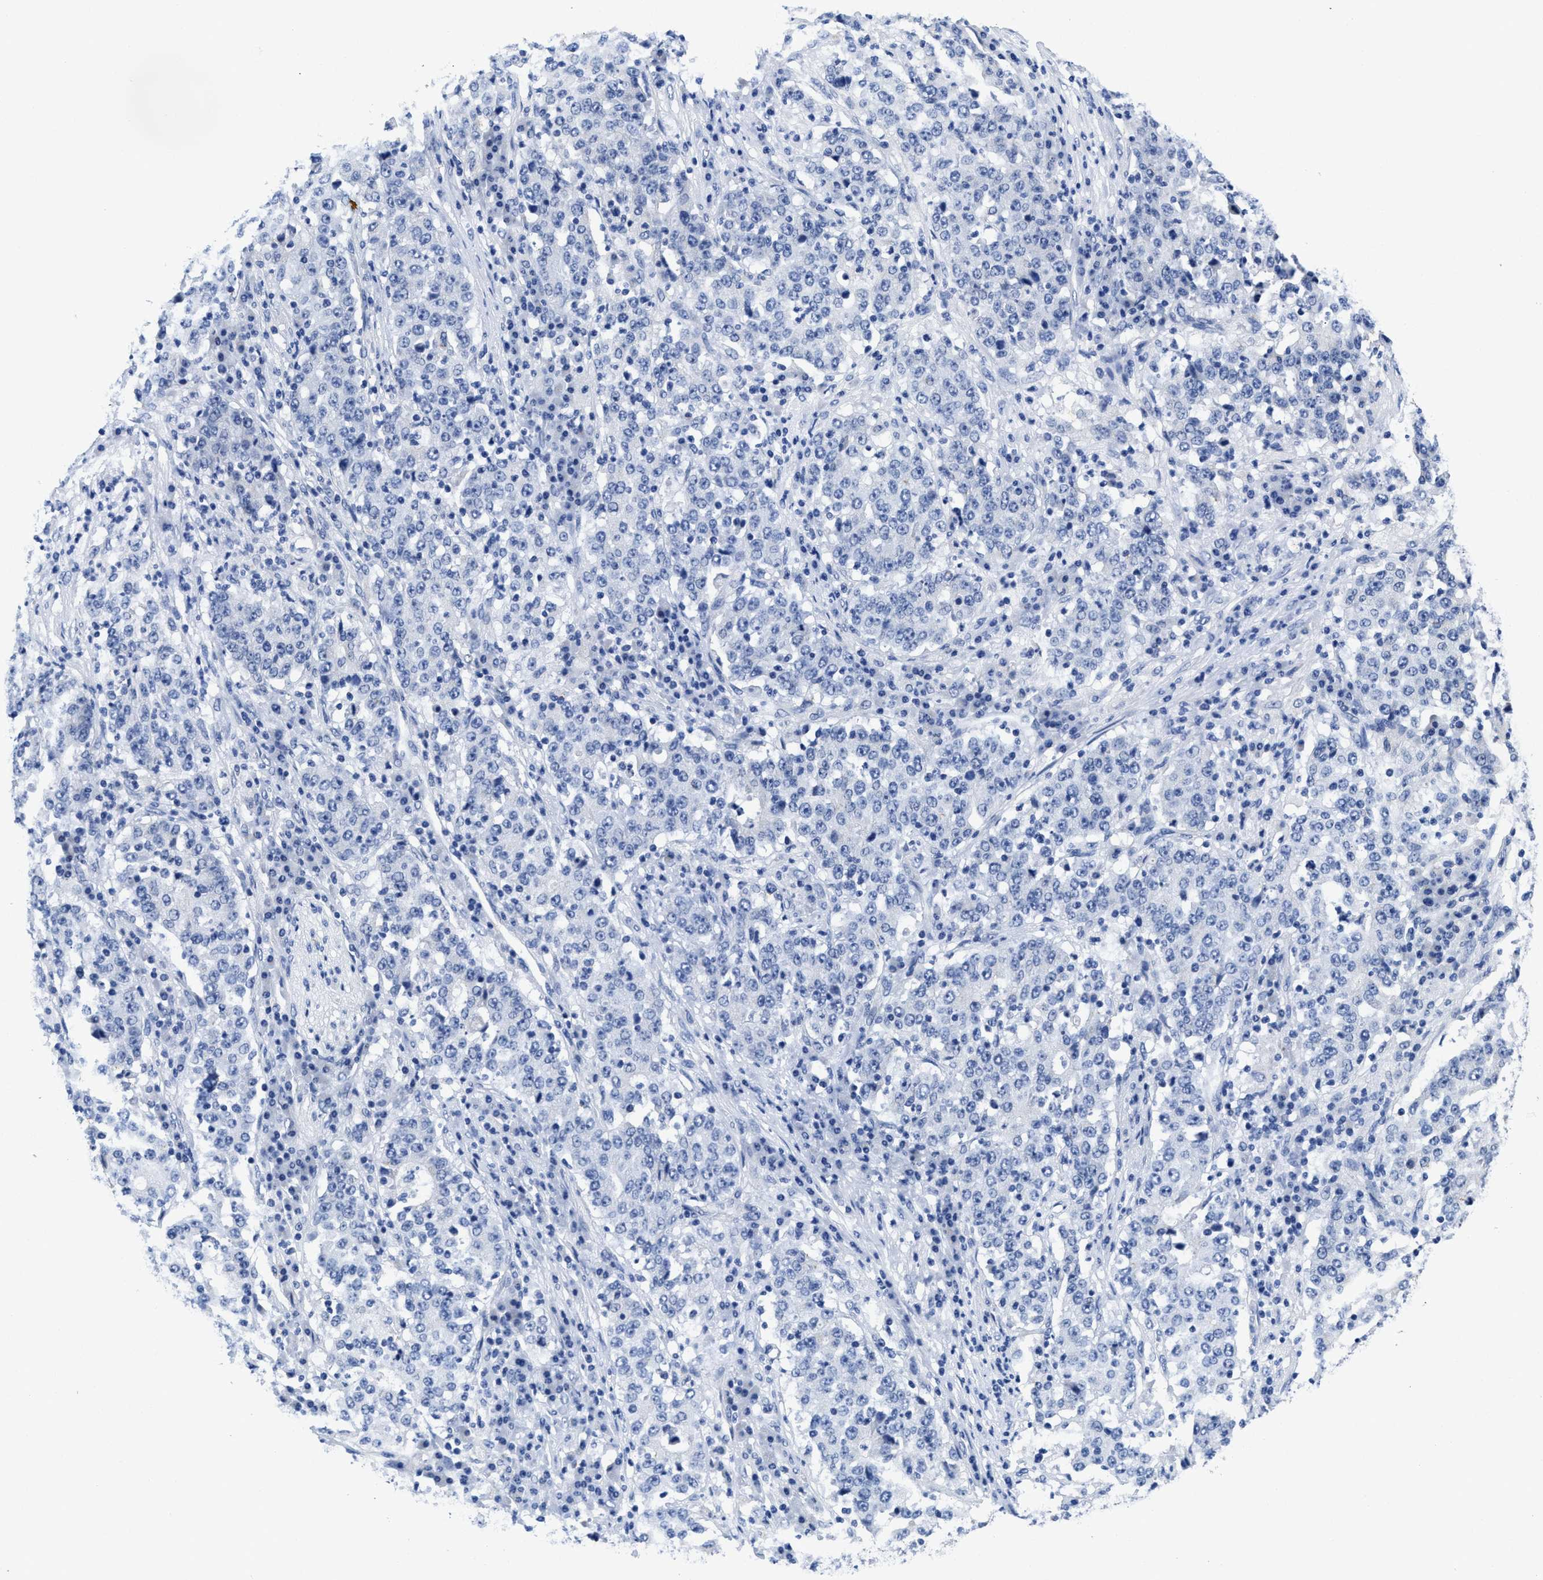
{"staining": {"intensity": "negative", "quantity": "none", "location": "none"}, "tissue": "stomach cancer", "cell_type": "Tumor cells", "image_type": "cancer", "snomed": [{"axis": "morphology", "description": "Adenocarcinoma, NOS"}, {"axis": "topography", "description": "Stomach"}], "caption": "High magnification brightfield microscopy of stomach cancer stained with DAB (brown) and counterstained with hematoxylin (blue): tumor cells show no significant expression.", "gene": "HOOK1", "patient": {"sex": "male", "age": 59}}